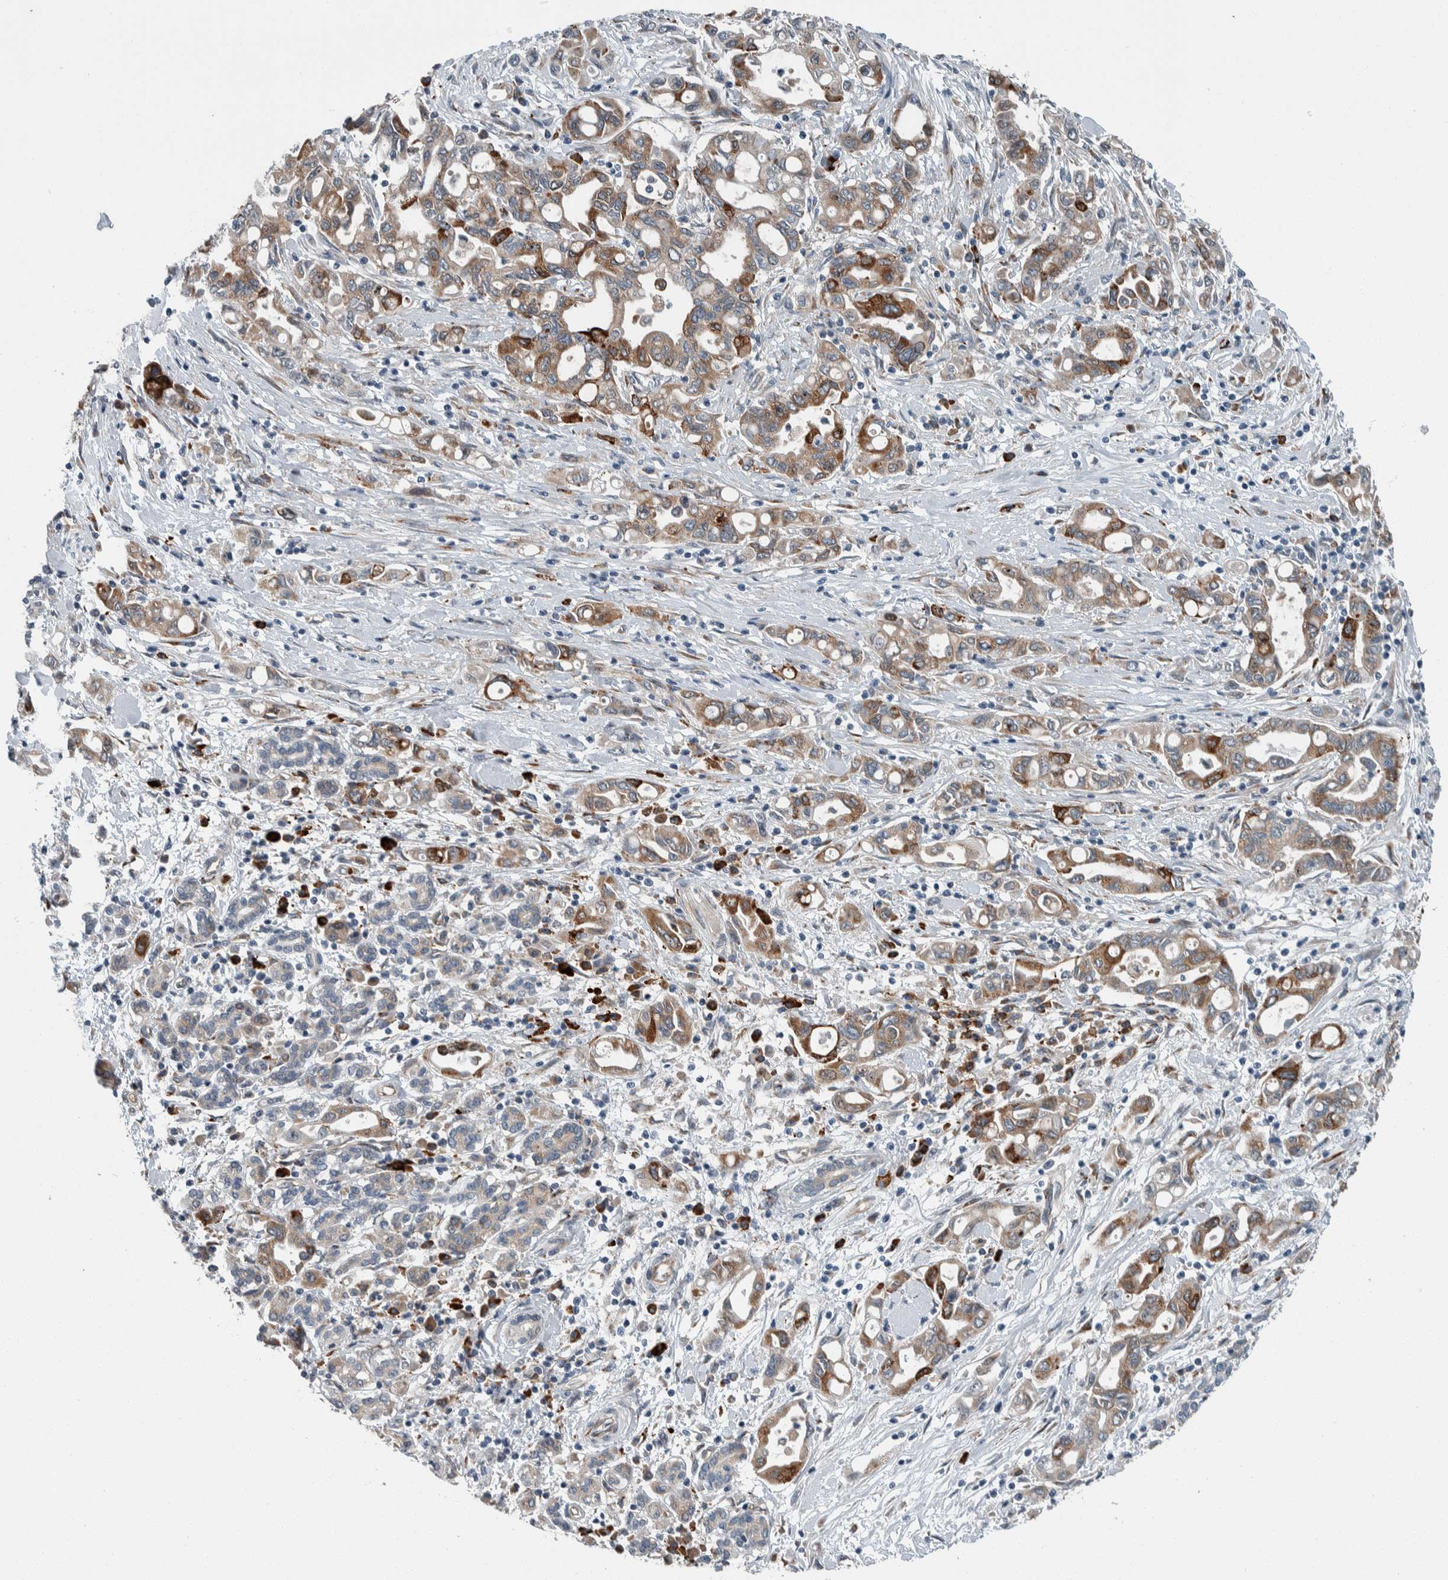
{"staining": {"intensity": "moderate", "quantity": ">75%", "location": "cytoplasmic/membranous"}, "tissue": "pancreatic cancer", "cell_type": "Tumor cells", "image_type": "cancer", "snomed": [{"axis": "morphology", "description": "Adenocarcinoma, NOS"}, {"axis": "topography", "description": "Pancreas"}], "caption": "Immunohistochemistry of pancreatic adenocarcinoma demonstrates medium levels of moderate cytoplasmic/membranous positivity in about >75% of tumor cells.", "gene": "USP25", "patient": {"sex": "female", "age": 57}}